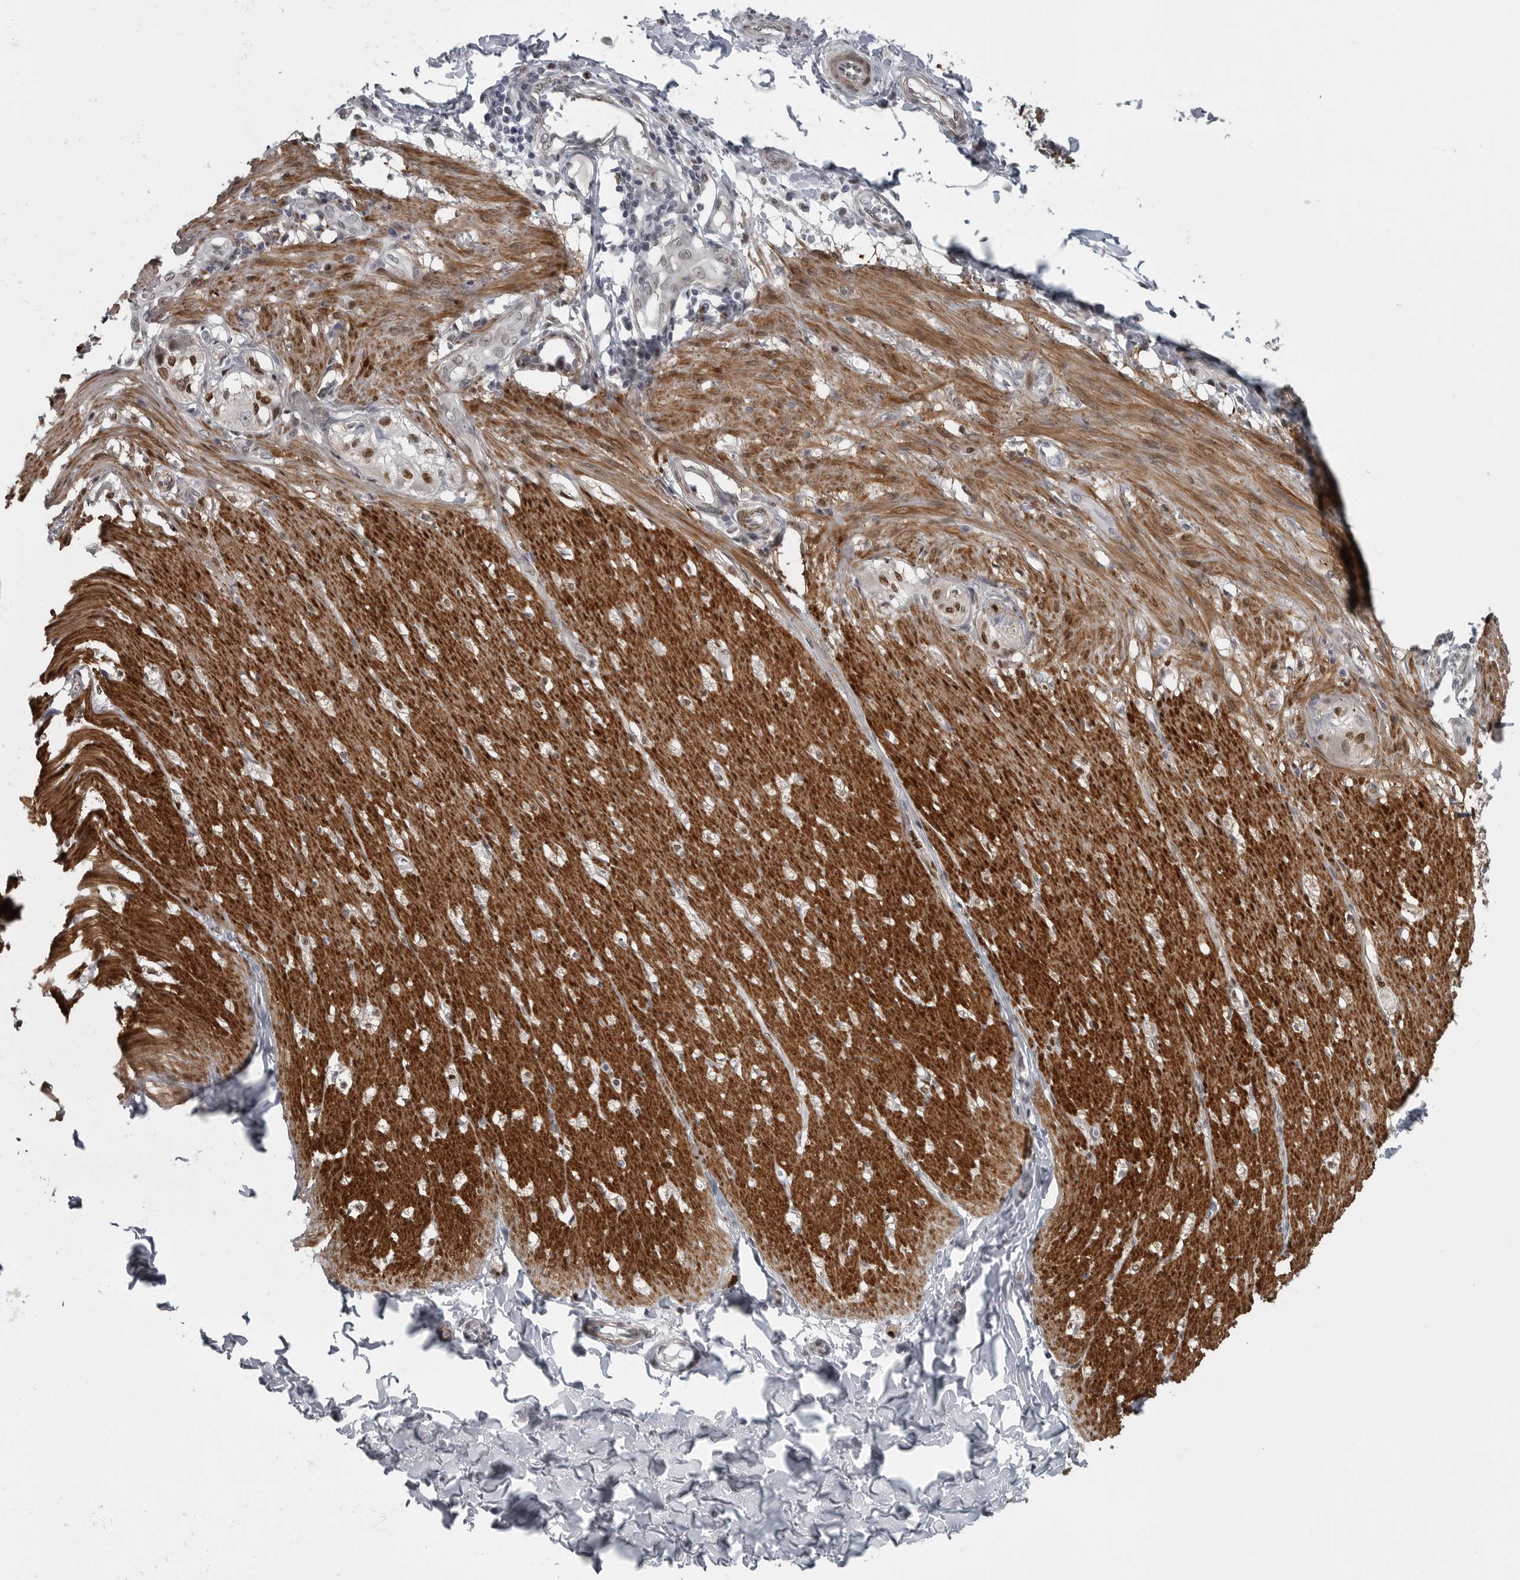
{"staining": {"intensity": "strong", "quantity": ">75%", "location": "cytoplasmic/membranous,nuclear"}, "tissue": "smooth muscle", "cell_type": "Smooth muscle cells", "image_type": "normal", "snomed": [{"axis": "morphology", "description": "Normal tissue, NOS"}, {"axis": "morphology", "description": "Adenocarcinoma, NOS"}, {"axis": "topography", "description": "Smooth muscle"}, {"axis": "topography", "description": "Colon"}], "caption": "Protein analysis of unremarkable smooth muscle exhibits strong cytoplasmic/membranous,nuclear expression in approximately >75% of smooth muscle cells.", "gene": "HMGN3", "patient": {"sex": "male", "age": 14}}